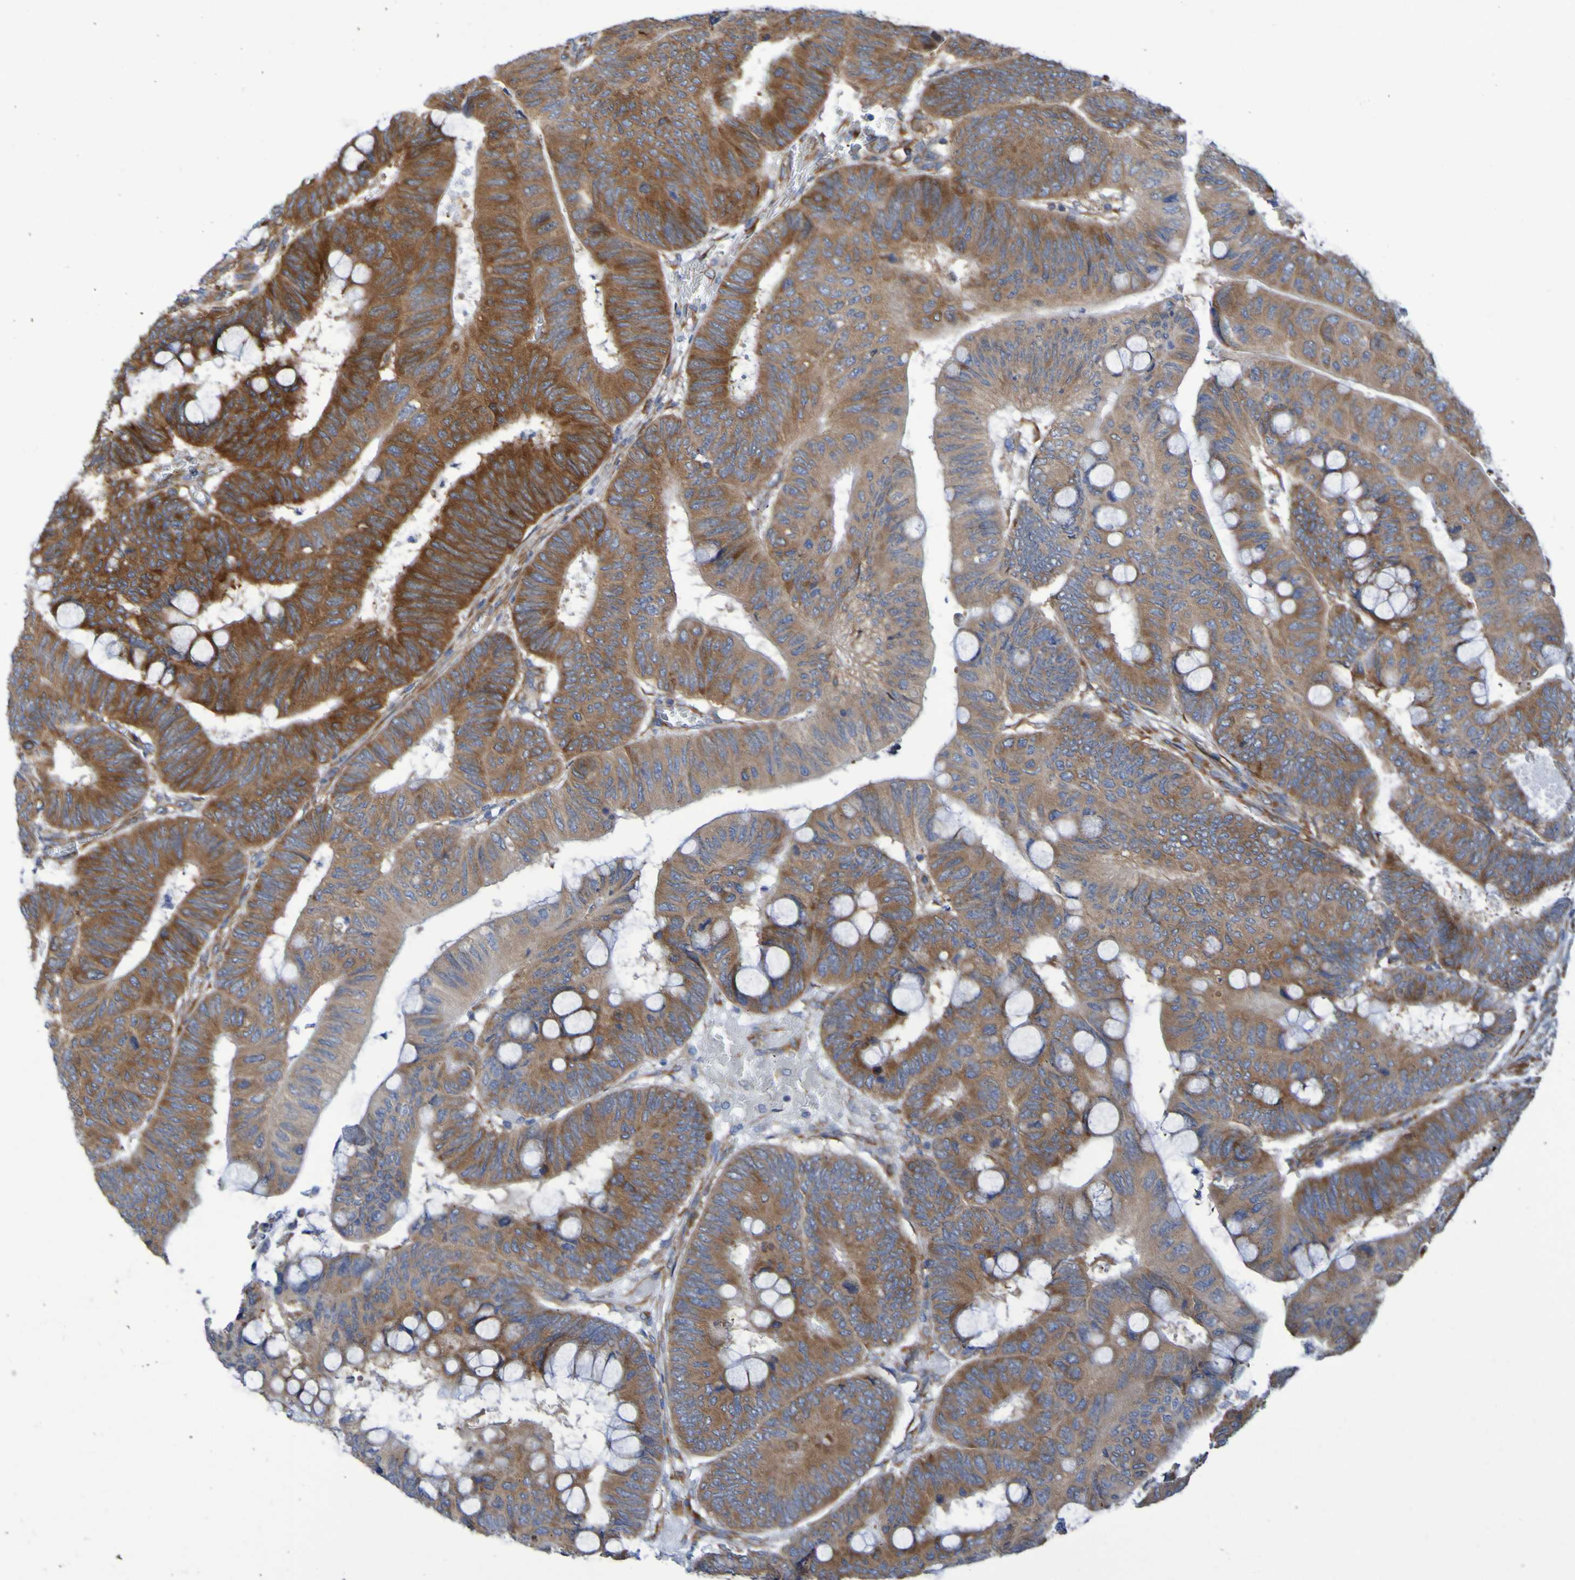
{"staining": {"intensity": "moderate", "quantity": ">75%", "location": "cytoplasmic/membranous"}, "tissue": "colorectal cancer", "cell_type": "Tumor cells", "image_type": "cancer", "snomed": [{"axis": "morphology", "description": "Normal tissue, NOS"}, {"axis": "morphology", "description": "Adenocarcinoma, NOS"}, {"axis": "topography", "description": "Rectum"}, {"axis": "topography", "description": "Peripheral nerve tissue"}], "caption": "Immunohistochemistry of human adenocarcinoma (colorectal) demonstrates medium levels of moderate cytoplasmic/membranous expression in about >75% of tumor cells. The staining is performed using DAB brown chromogen to label protein expression. The nuclei are counter-stained blue using hematoxylin.", "gene": "FKBP3", "patient": {"sex": "male", "age": 92}}